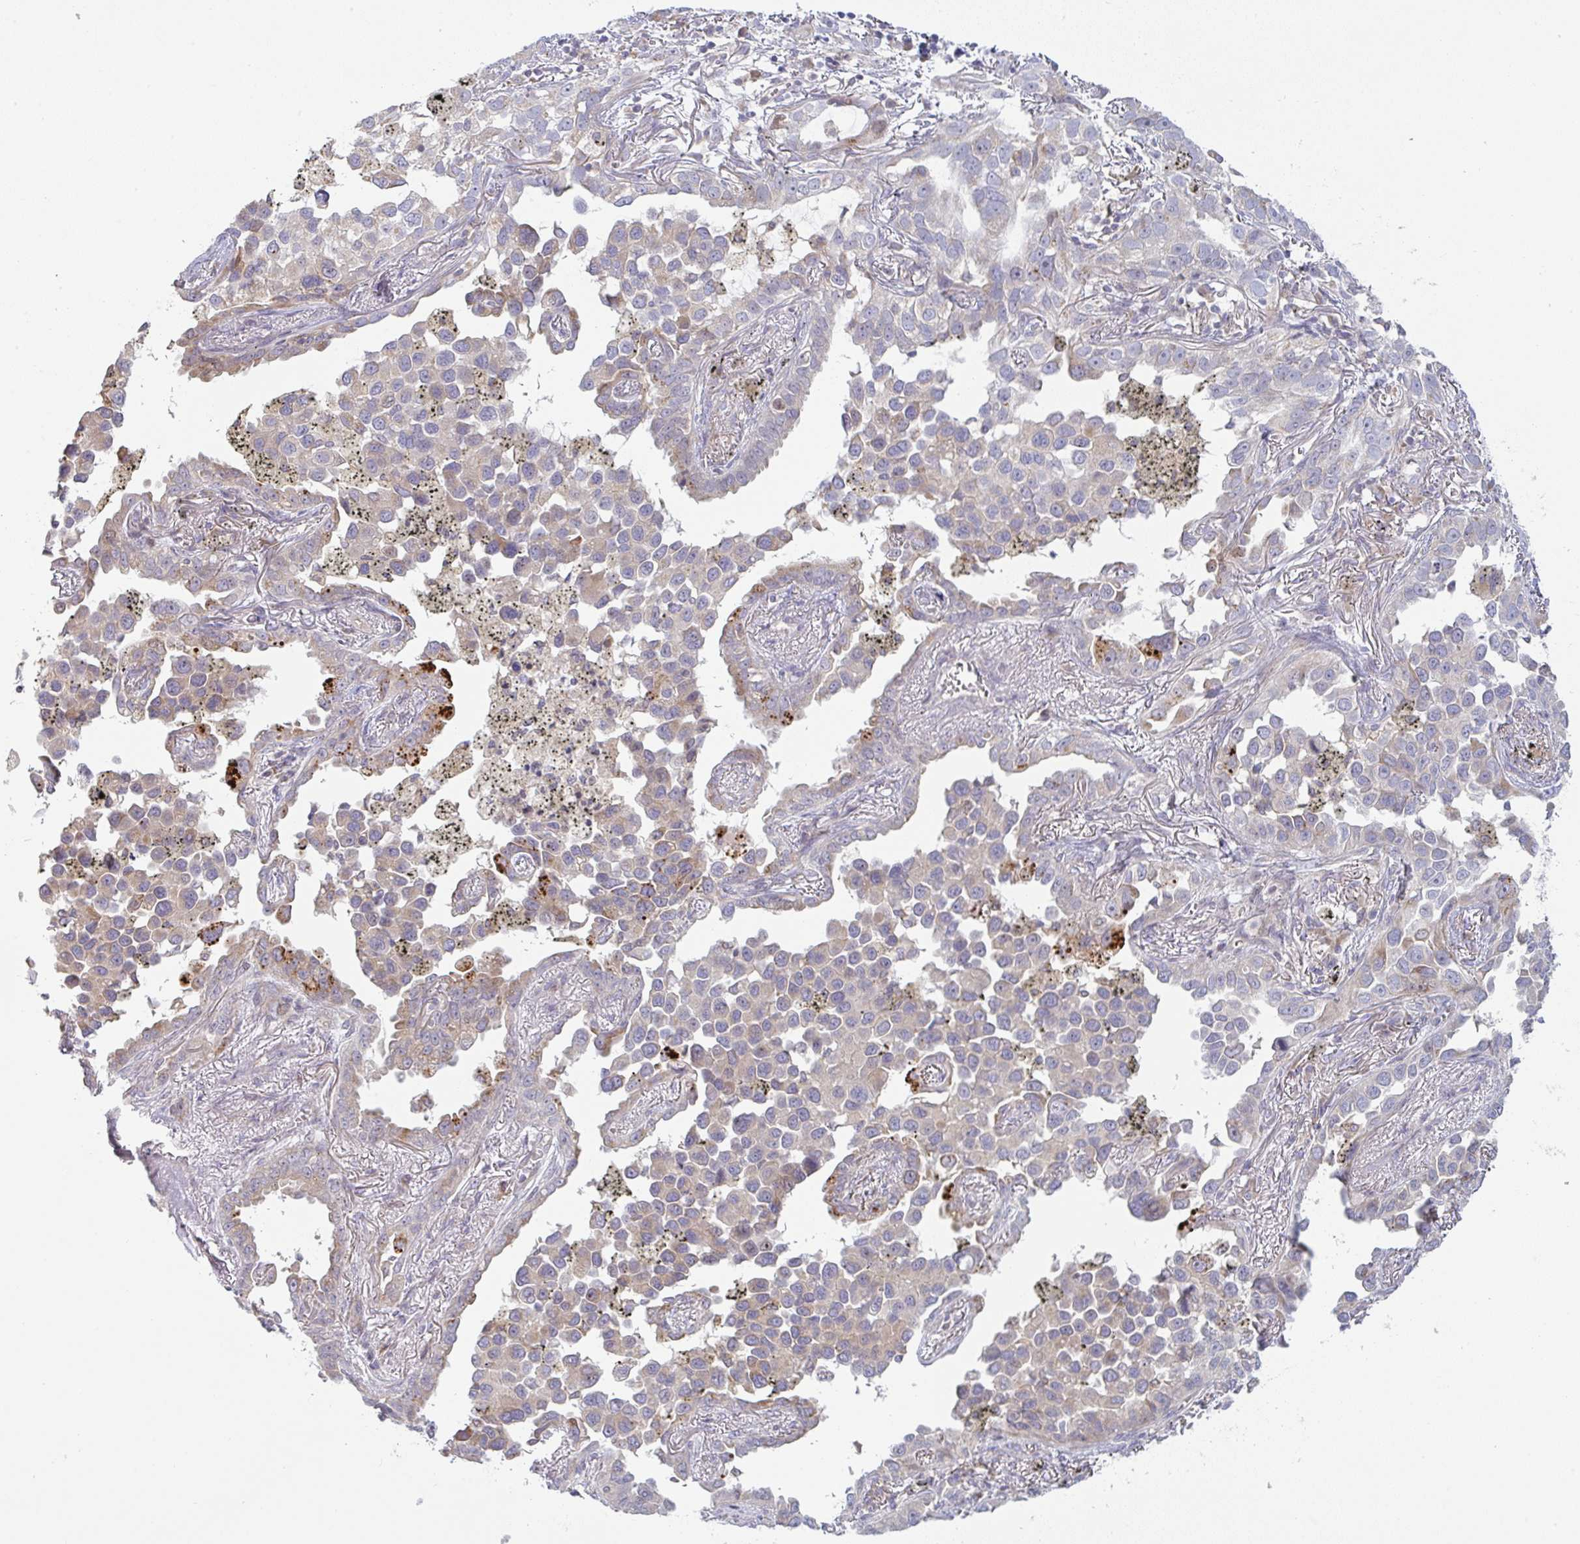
{"staining": {"intensity": "moderate", "quantity": "<25%", "location": "cytoplasmic/membranous"}, "tissue": "lung cancer", "cell_type": "Tumor cells", "image_type": "cancer", "snomed": [{"axis": "morphology", "description": "Adenocarcinoma, NOS"}, {"axis": "topography", "description": "Lung"}], "caption": "Lung cancer was stained to show a protein in brown. There is low levels of moderate cytoplasmic/membranous positivity in approximately <25% of tumor cells.", "gene": "MOB1A", "patient": {"sex": "male", "age": 67}}